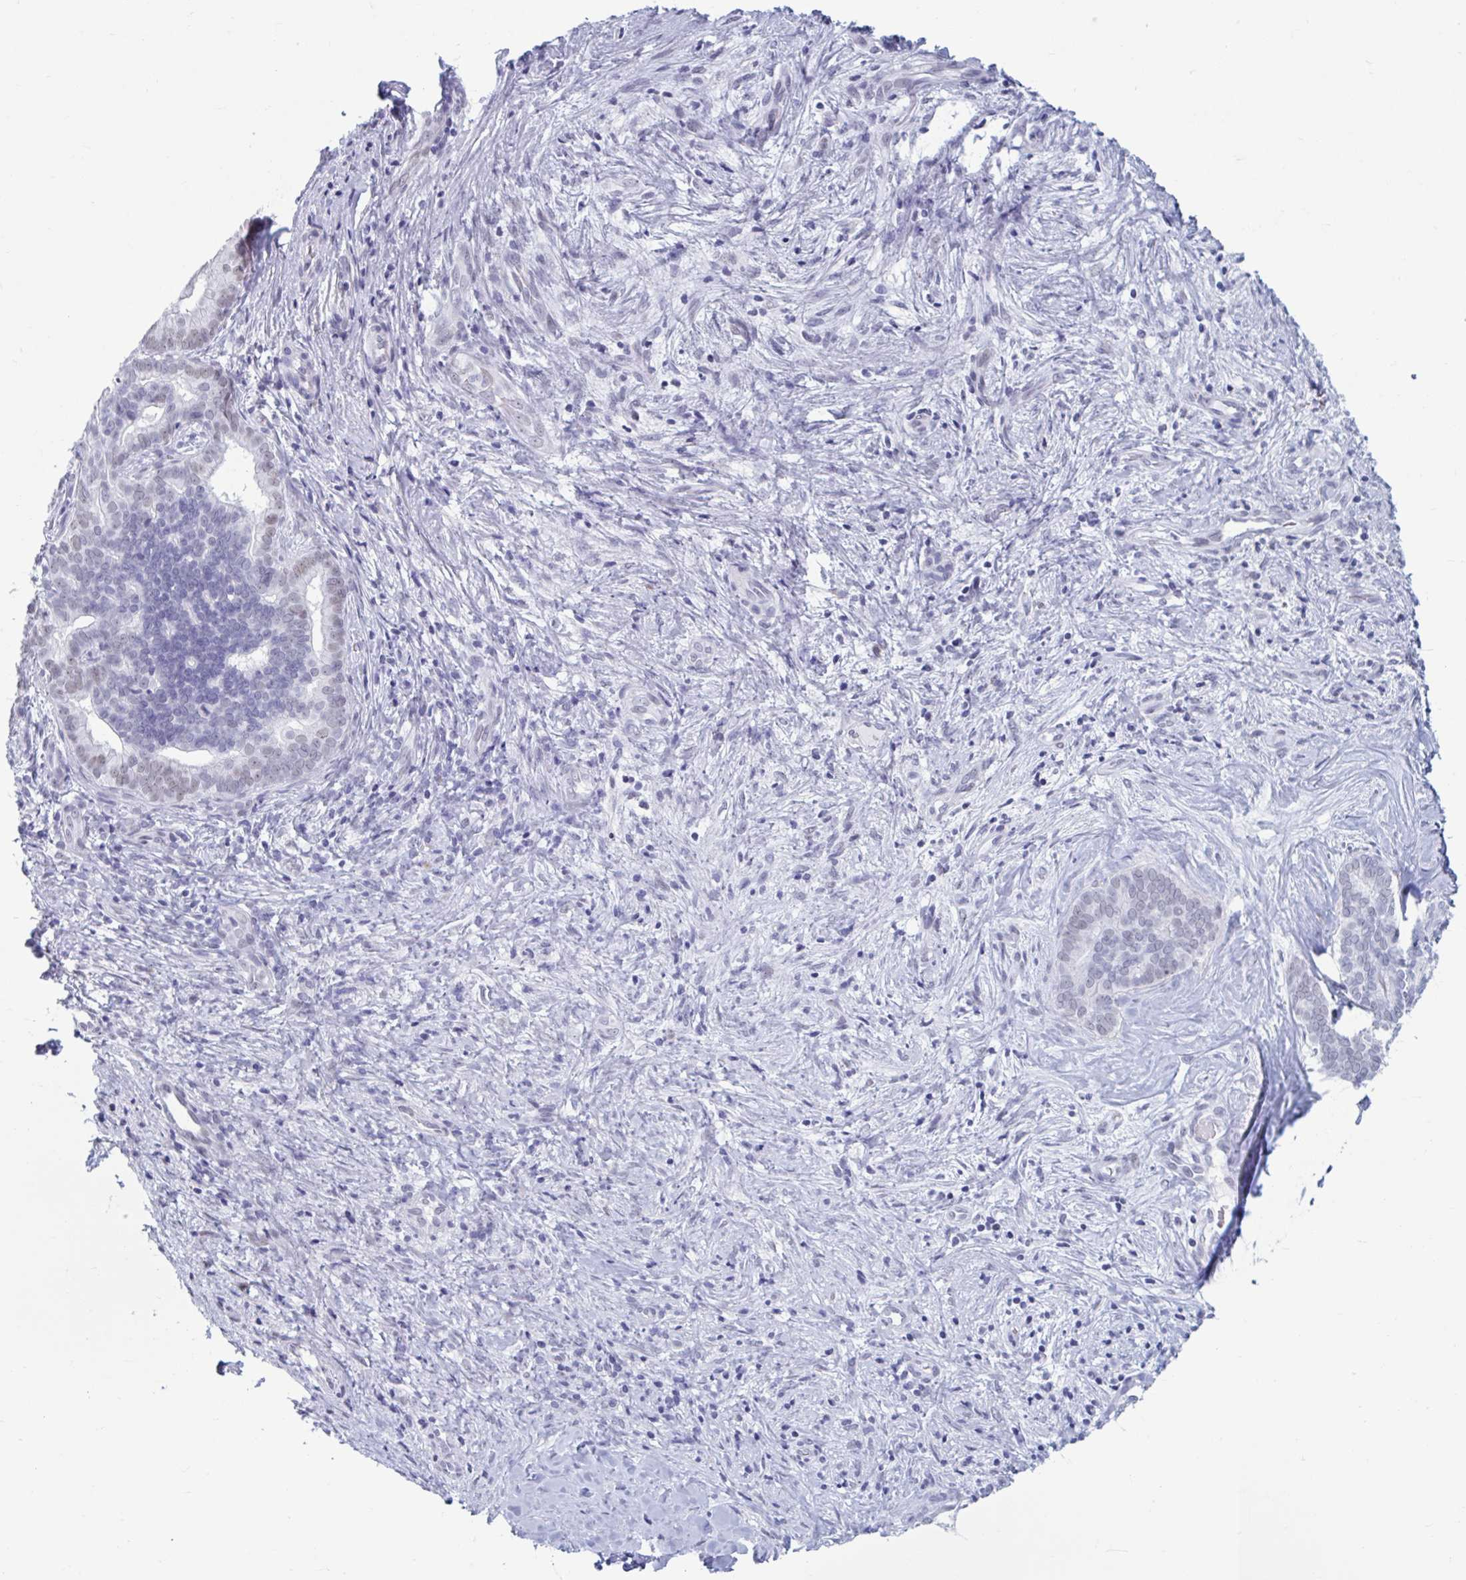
{"staining": {"intensity": "weak", "quantity": "<25%", "location": "nuclear"}, "tissue": "liver cancer", "cell_type": "Tumor cells", "image_type": "cancer", "snomed": [{"axis": "morphology", "description": "Cholangiocarcinoma"}, {"axis": "topography", "description": "Liver"}], "caption": "Immunohistochemistry (IHC) photomicrograph of neoplastic tissue: human liver cancer stained with DAB exhibits no significant protein positivity in tumor cells.", "gene": "MSMB", "patient": {"sex": "female", "age": 64}}